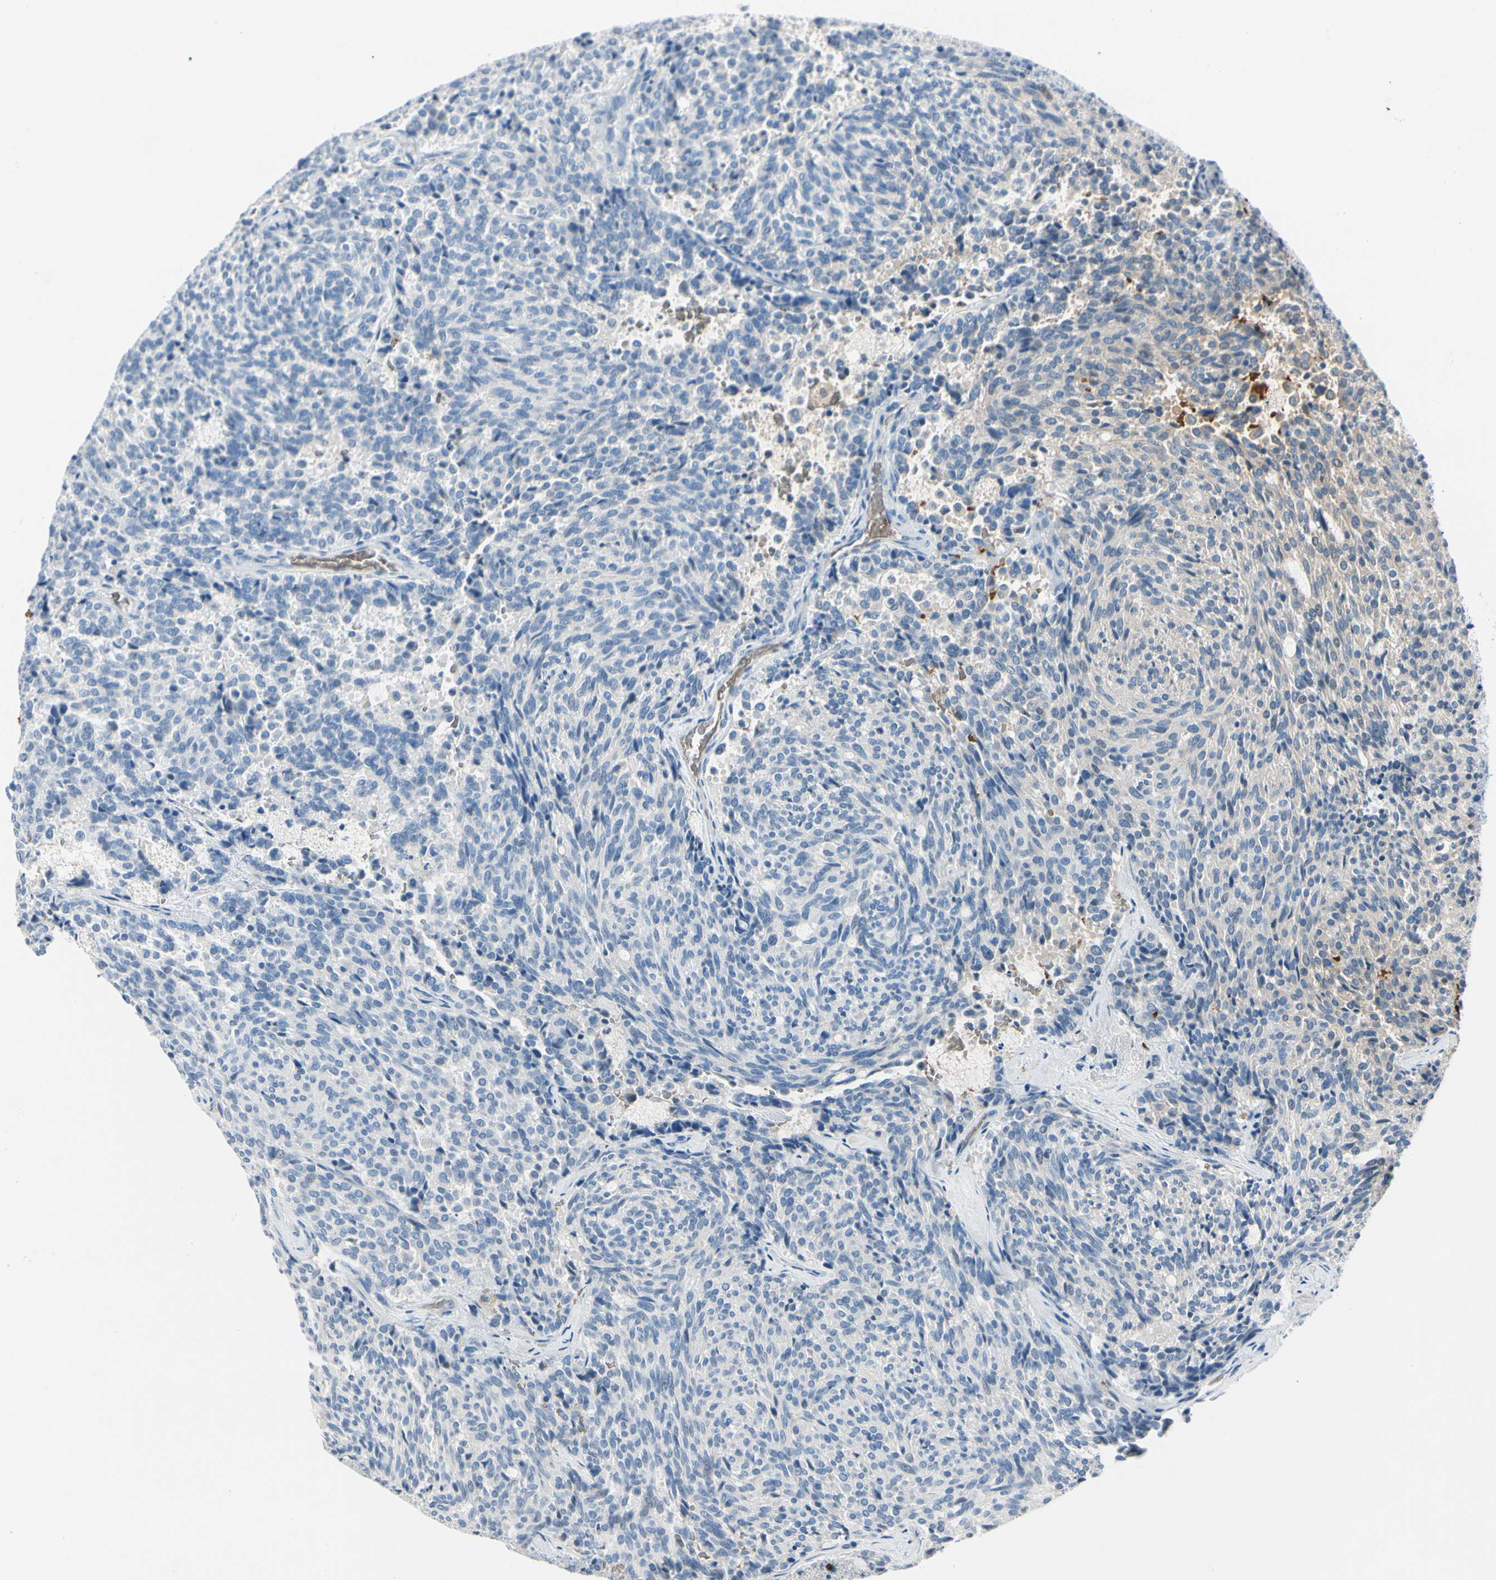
{"staining": {"intensity": "negative", "quantity": "none", "location": "none"}, "tissue": "carcinoid", "cell_type": "Tumor cells", "image_type": "cancer", "snomed": [{"axis": "morphology", "description": "Carcinoid, malignant, NOS"}, {"axis": "topography", "description": "Pancreas"}], "caption": "Tumor cells are negative for brown protein staining in malignant carcinoid.", "gene": "CA1", "patient": {"sex": "female", "age": 54}}